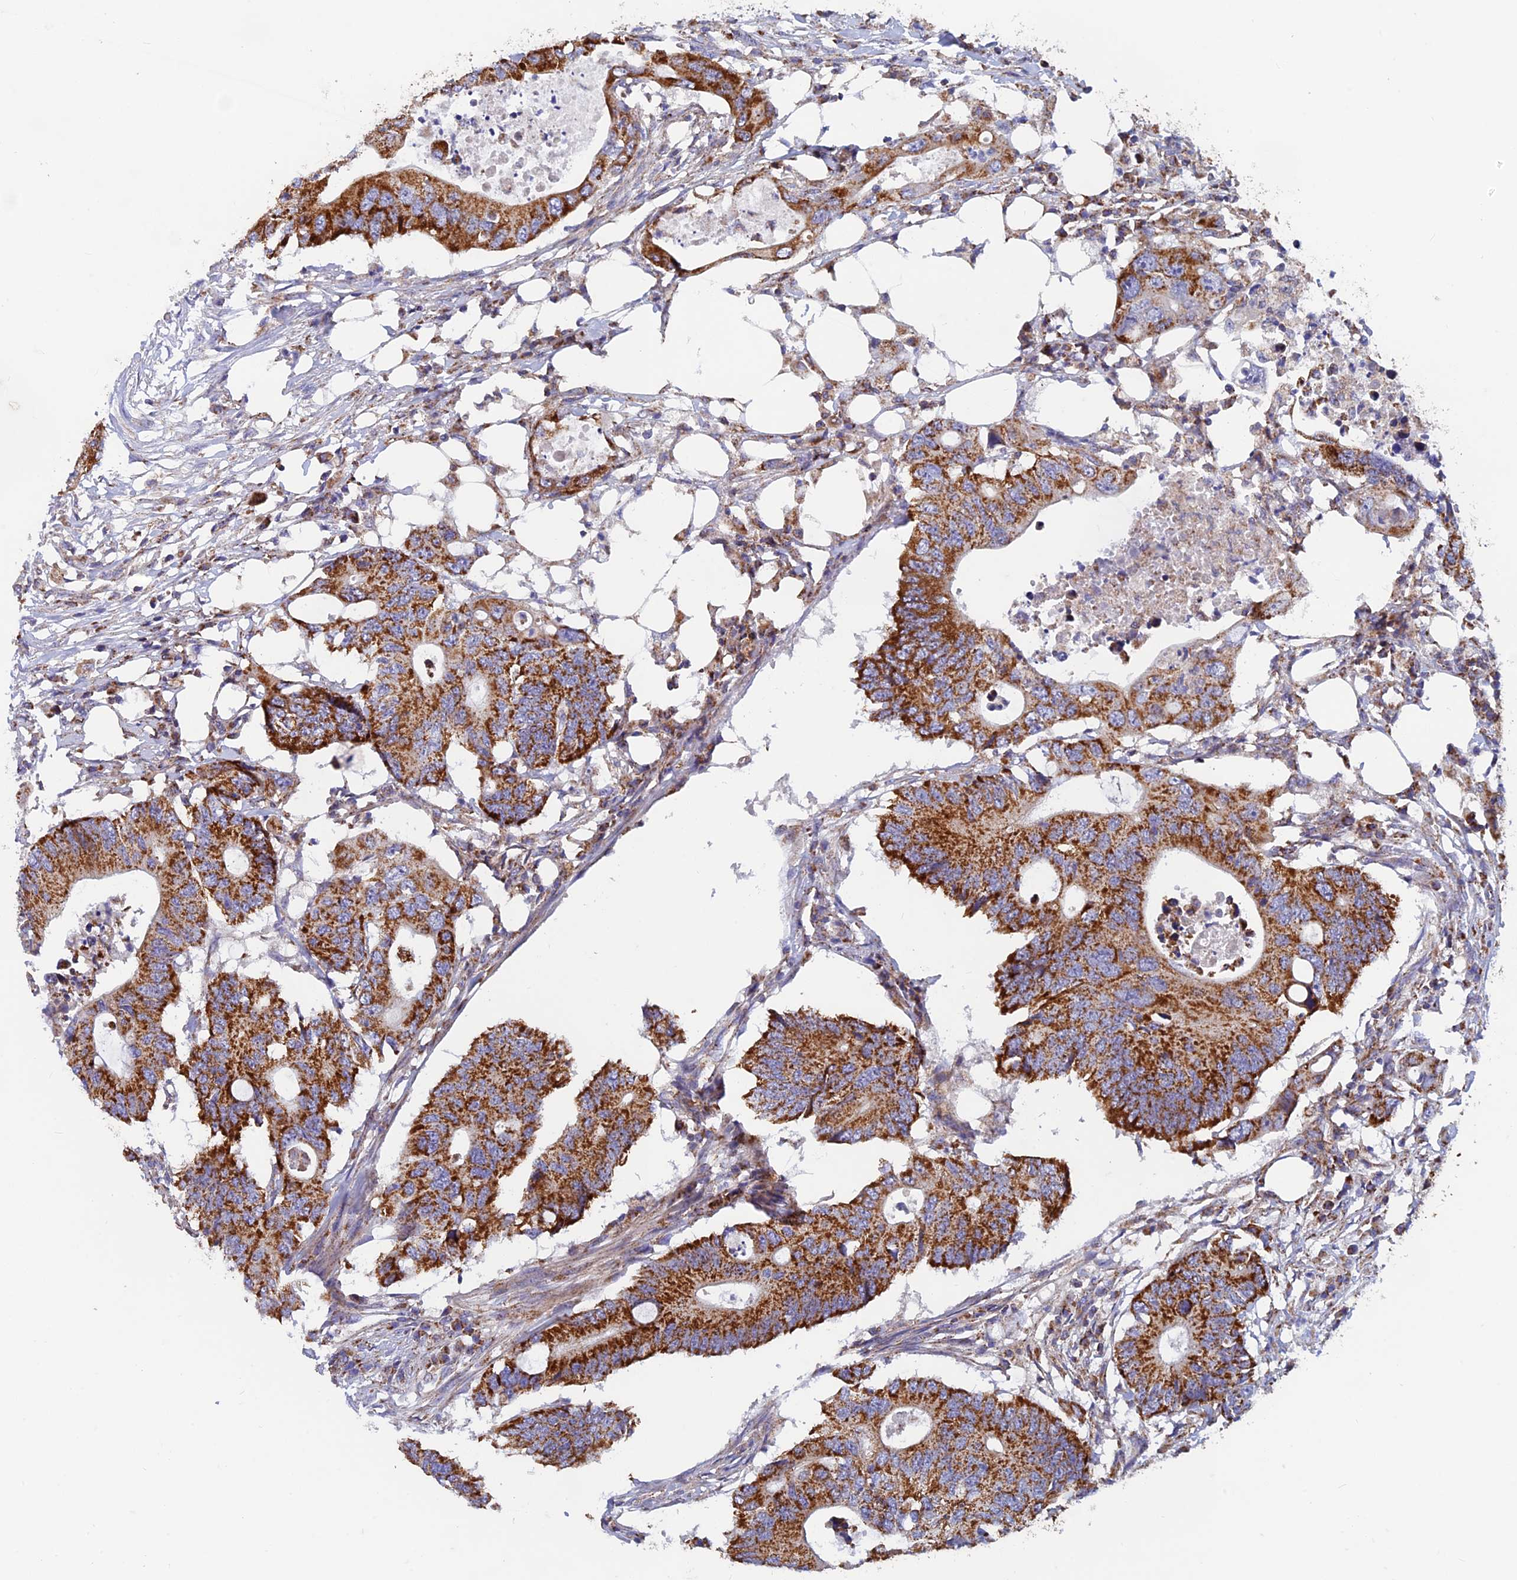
{"staining": {"intensity": "strong", "quantity": ">75%", "location": "cytoplasmic/membranous"}, "tissue": "colorectal cancer", "cell_type": "Tumor cells", "image_type": "cancer", "snomed": [{"axis": "morphology", "description": "Adenocarcinoma, NOS"}, {"axis": "topography", "description": "Colon"}], "caption": "Colorectal adenocarcinoma stained for a protein (brown) exhibits strong cytoplasmic/membranous positive expression in about >75% of tumor cells.", "gene": "MRPS9", "patient": {"sex": "male", "age": 71}}